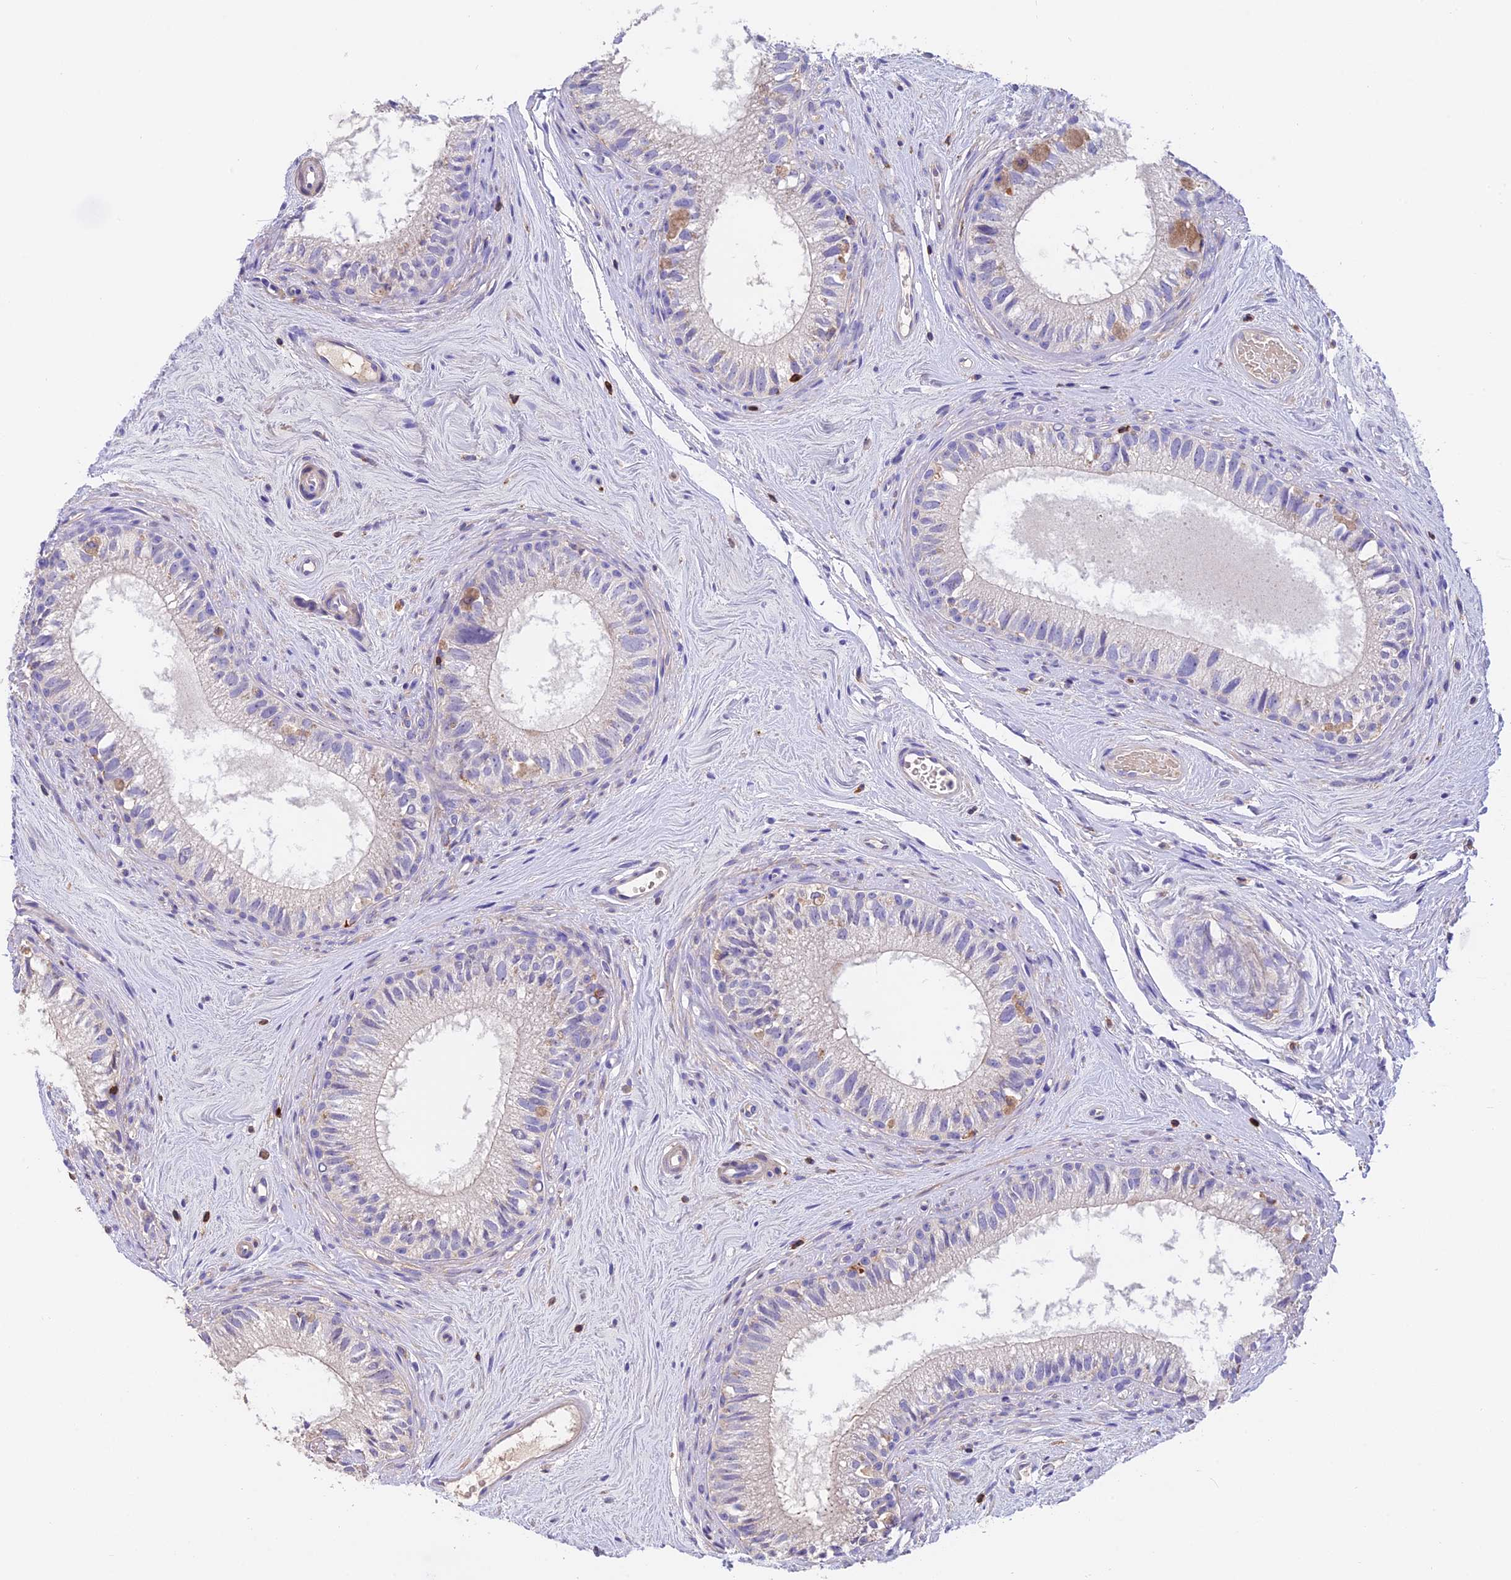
{"staining": {"intensity": "negative", "quantity": "none", "location": "none"}, "tissue": "epididymis", "cell_type": "Glandular cells", "image_type": "normal", "snomed": [{"axis": "morphology", "description": "Normal tissue, NOS"}, {"axis": "topography", "description": "Epididymis"}], "caption": "Photomicrograph shows no protein expression in glandular cells of normal epididymis.", "gene": "LPXN", "patient": {"sex": "male", "age": 71}}